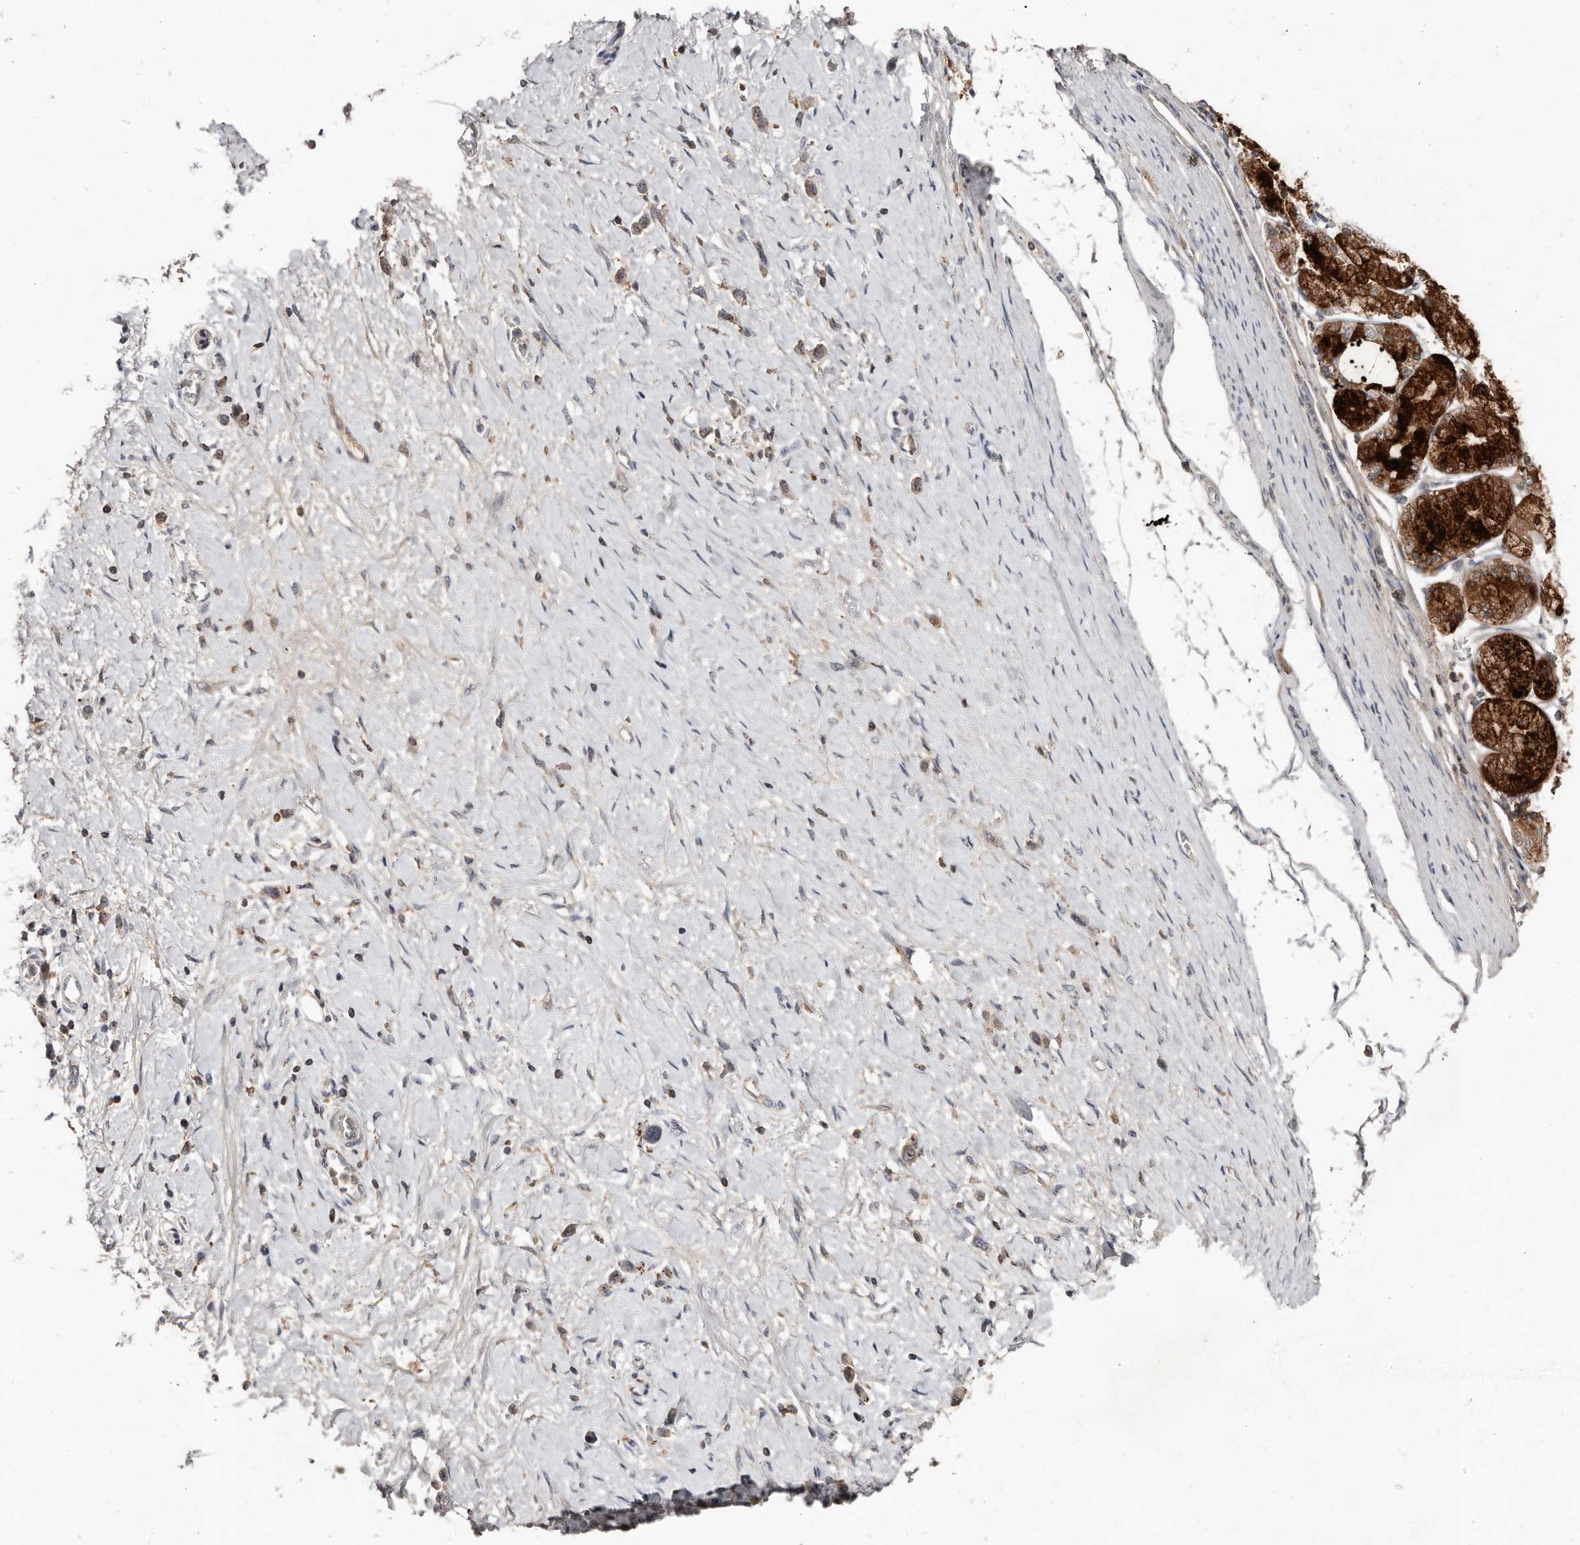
{"staining": {"intensity": "weak", "quantity": "25%-75%", "location": "cytoplasmic/membranous"}, "tissue": "stomach cancer", "cell_type": "Tumor cells", "image_type": "cancer", "snomed": [{"axis": "morphology", "description": "Adenocarcinoma, NOS"}, {"axis": "topography", "description": "Stomach"}], "caption": "Immunohistochemistry (IHC) staining of stomach cancer, which exhibits low levels of weak cytoplasmic/membranous positivity in about 25%-75% of tumor cells indicating weak cytoplasmic/membranous protein expression. The staining was performed using DAB (3,3'-diaminobenzidine) (brown) for protein detection and nuclei were counterstained in hematoxylin (blue).", "gene": "SLC39A2", "patient": {"sex": "female", "age": 65}}